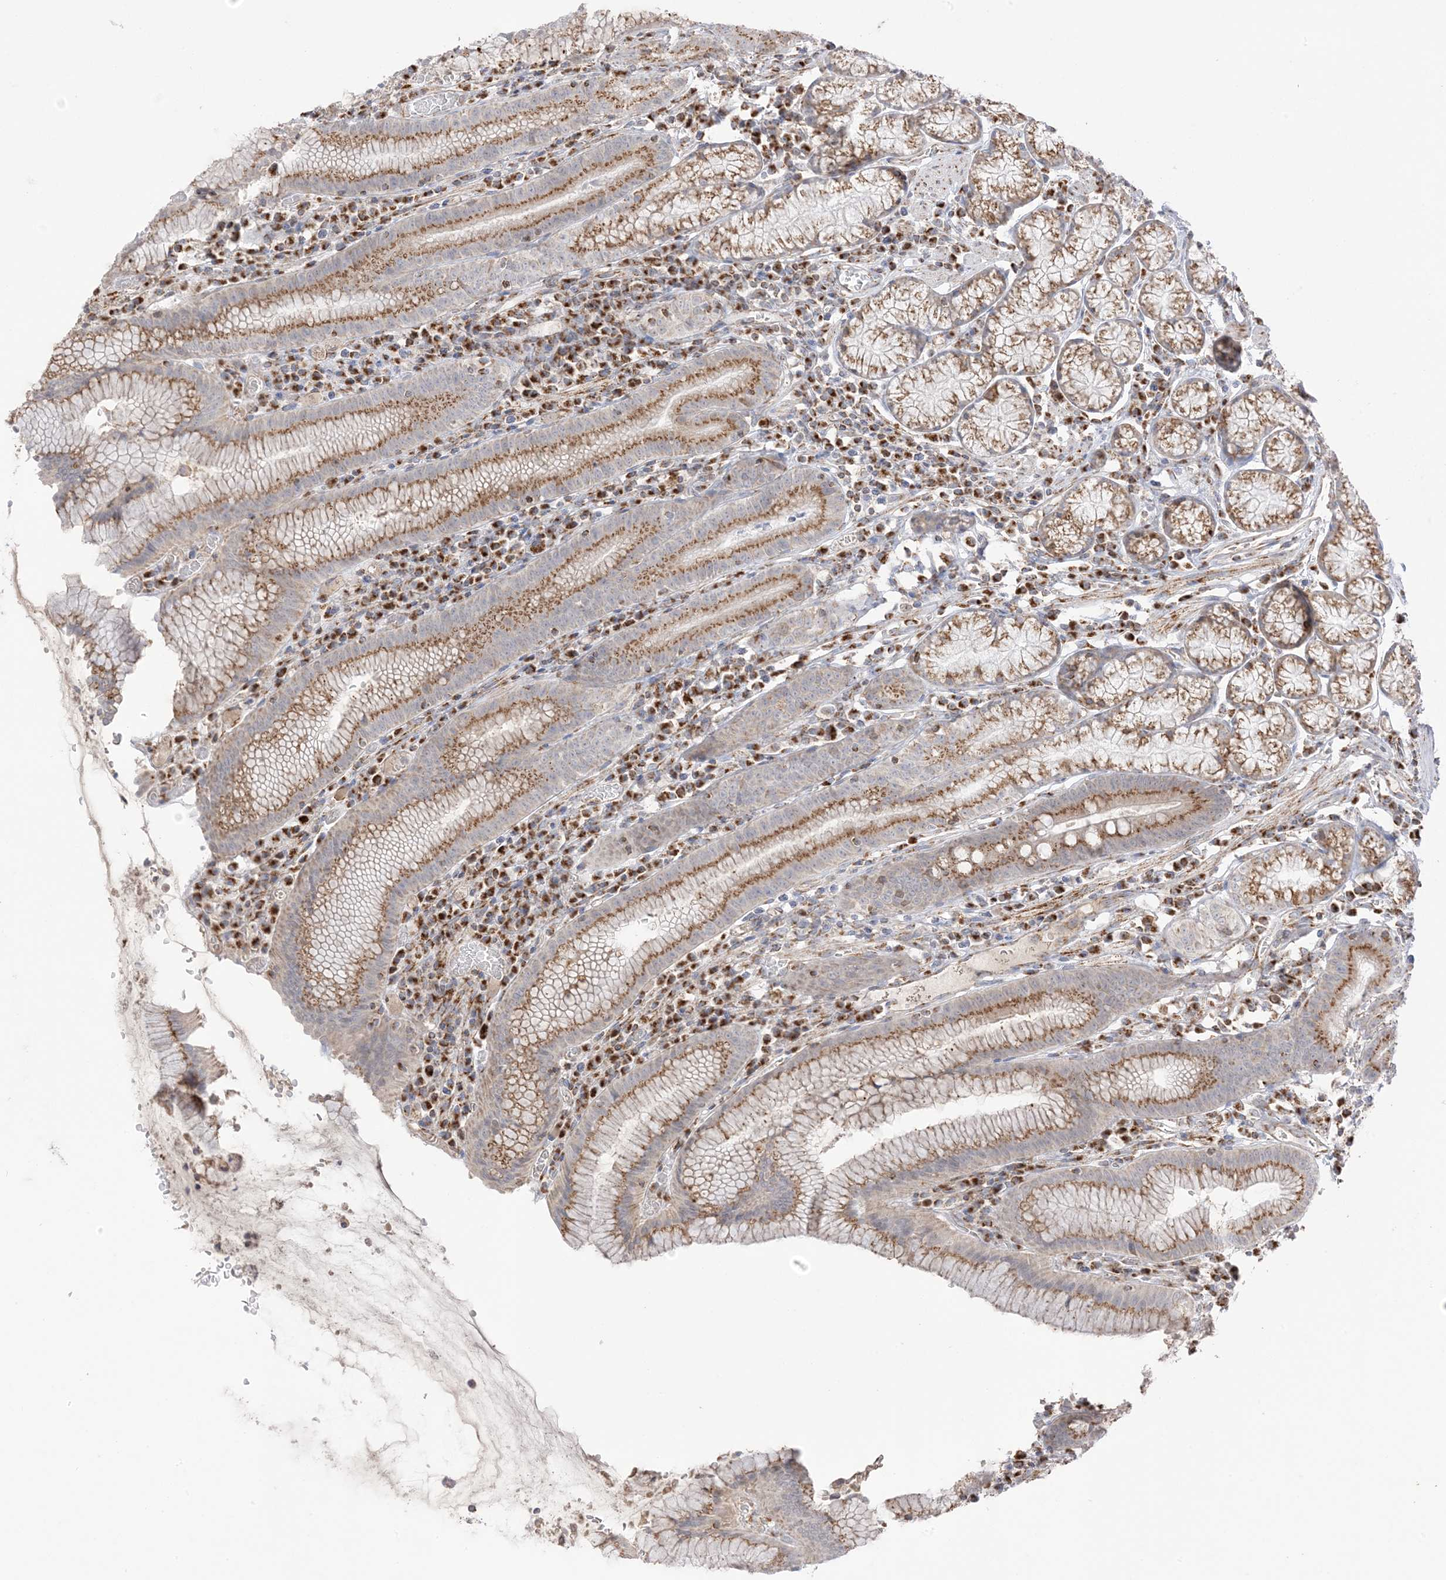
{"staining": {"intensity": "moderate", "quantity": ">75%", "location": "cytoplasmic/membranous"}, "tissue": "stomach", "cell_type": "Glandular cells", "image_type": "normal", "snomed": [{"axis": "morphology", "description": "Normal tissue, NOS"}, {"axis": "topography", "description": "Stomach"}], "caption": "Glandular cells reveal medium levels of moderate cytoplasmic/membranous positivity in about >75% of cells in benign stomach.", "gene": "SLC25A12", "patient": {"sex": "male", "age": 55}}